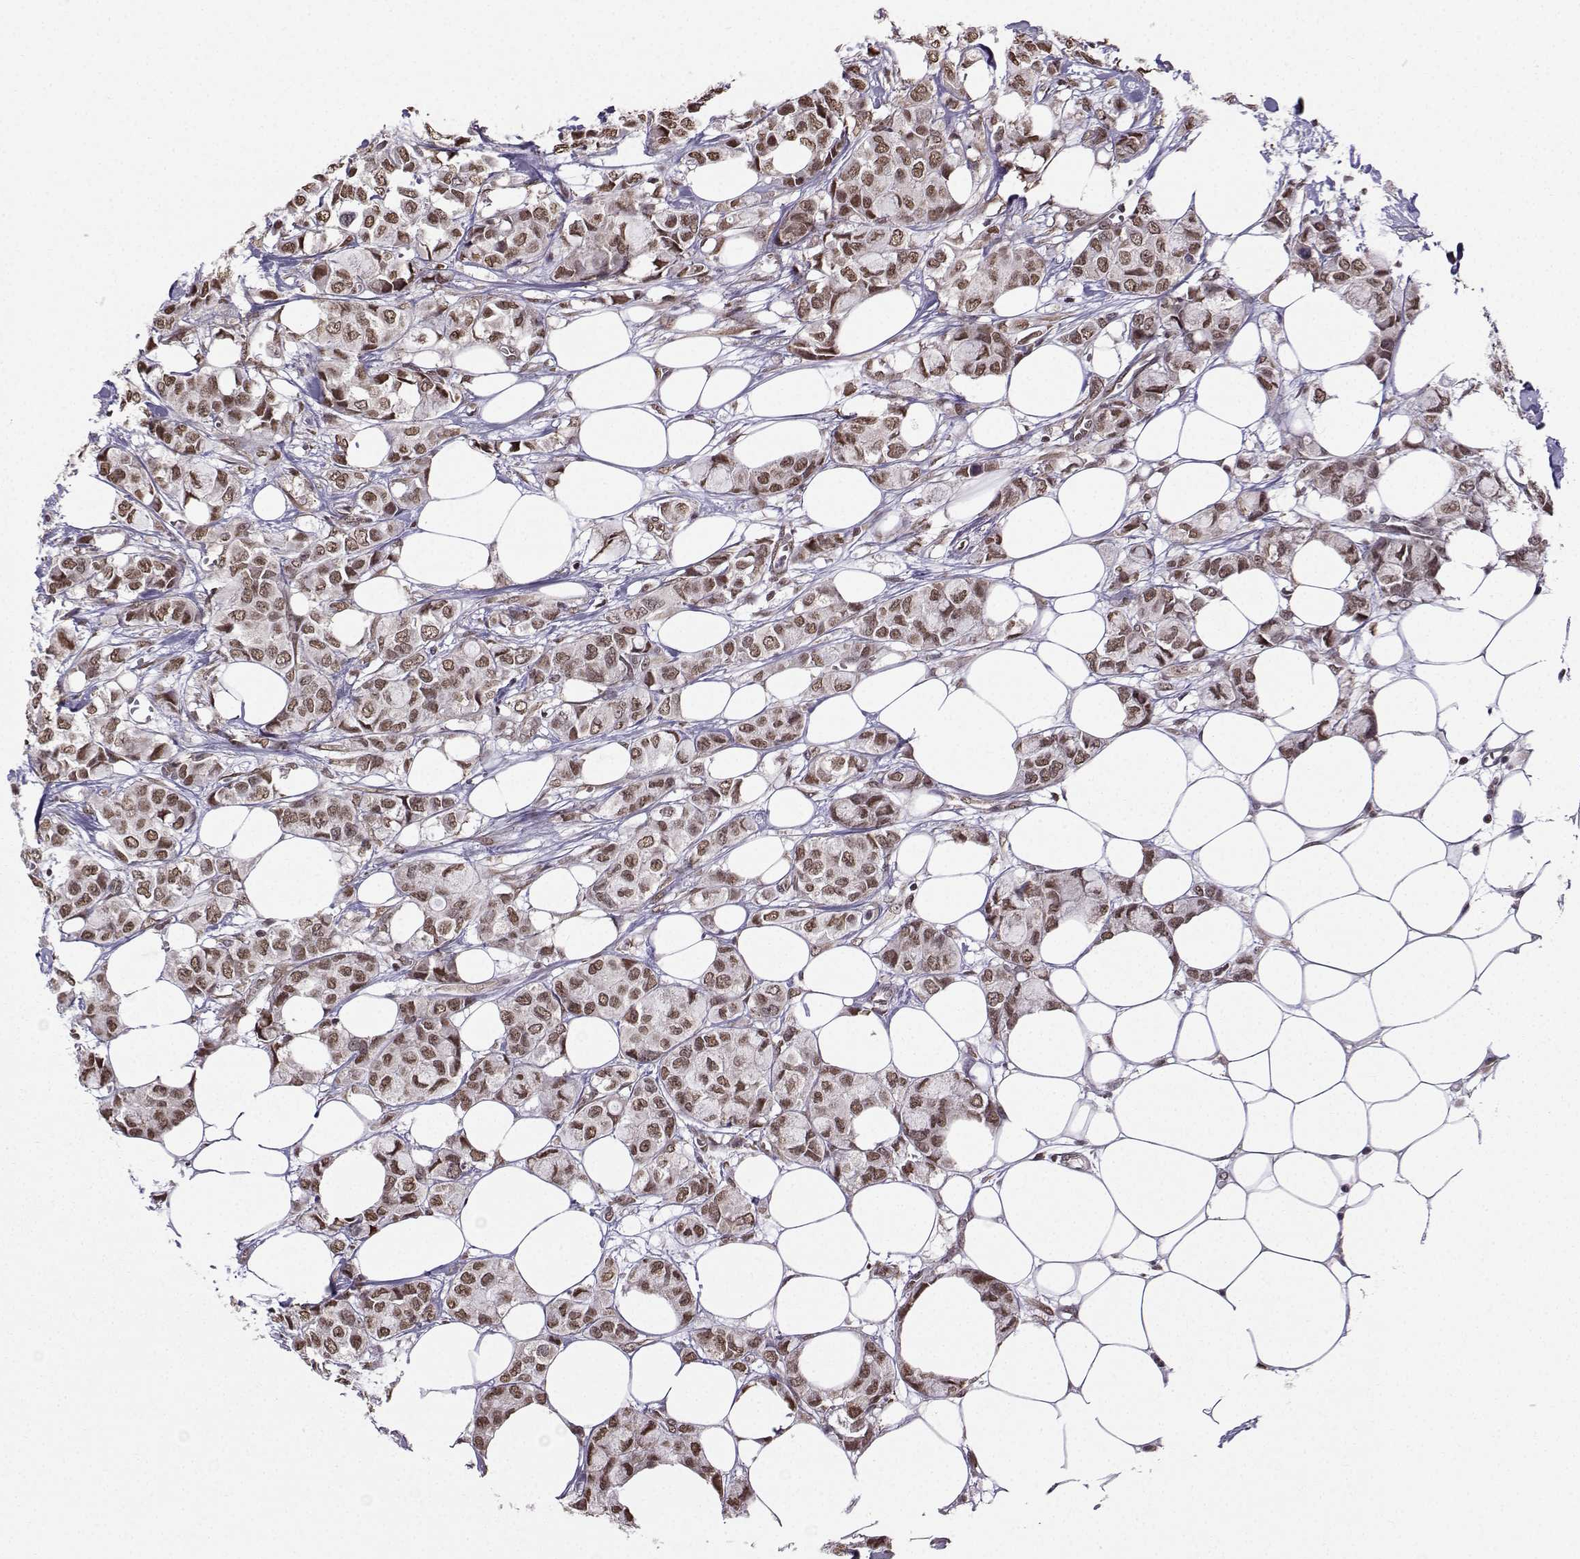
{"staining": {"intensity": "weak", "quantity": ">75%", "location": "nuclear"}, "tissue": "breast cancer", "cell_type": "Tumor cells", "image_type": "cancer", "snomed": [{"axis": "morphology", "description": "Duct carcinoma"}, {"axis": "topography", "description": "Breast"}], "caption": "There is low levels of weak nuclear expression in tumor cells of breast cancer, as demonstrated by immunohistochemical staining (brown color).", "gene": "EZH1", "patient": {"sex": "female", "age": 85}}